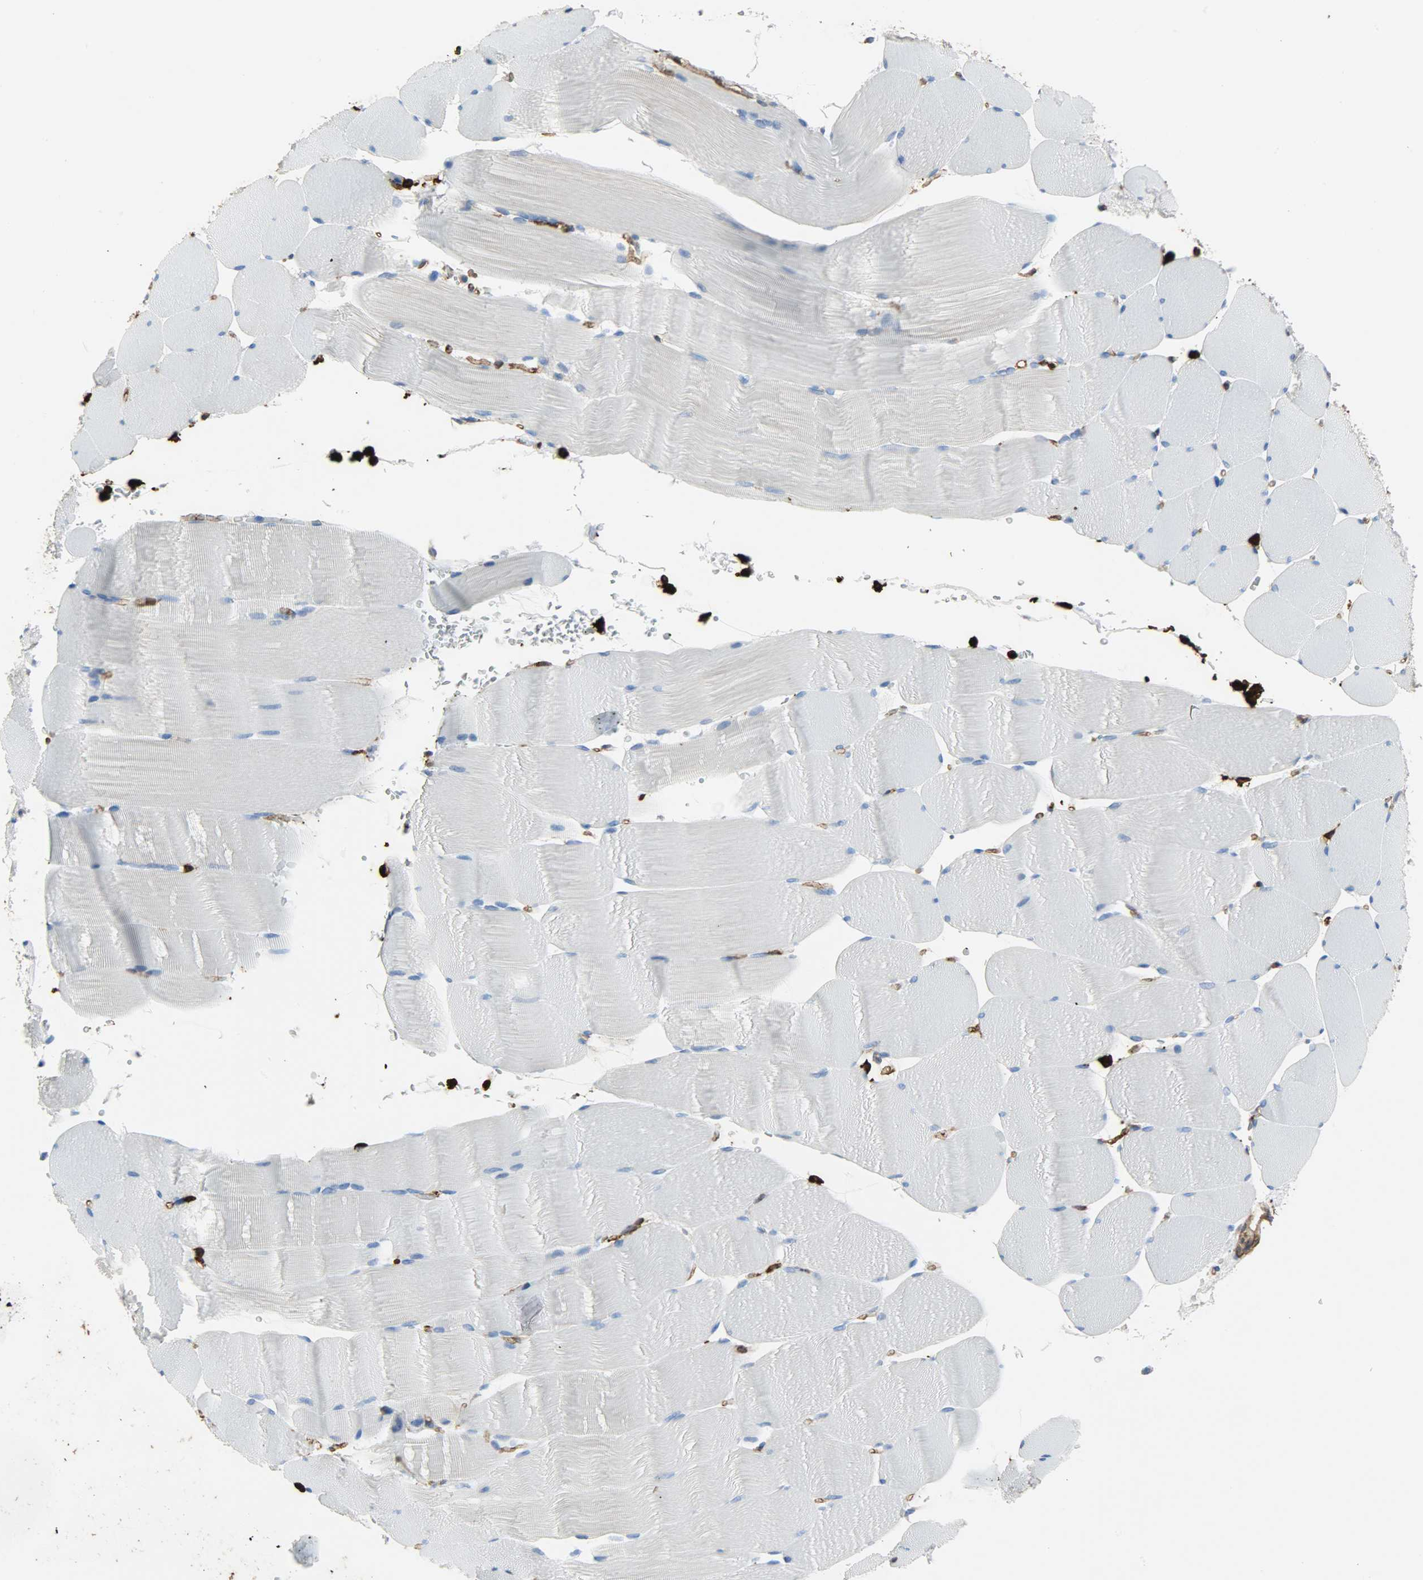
{"staining": {"intensity": "negative", "quantity": "none", "location": "none"}, "tissue": "skeletal muscle", "cell_type": "Myocytes", "image_type": "normal", "snomed": [{"axis": "morphology", "description": "Normal tissue, NOS"}, {"axis": "topography", "description": "Skeletal muscle"}], "caption": "DAB immunohistochemical staining of normal human skeletal muscle exhibits no significant positivity in myocytes.", "gene": "VASP", "patient": {"sex": "male", "age": 62}}